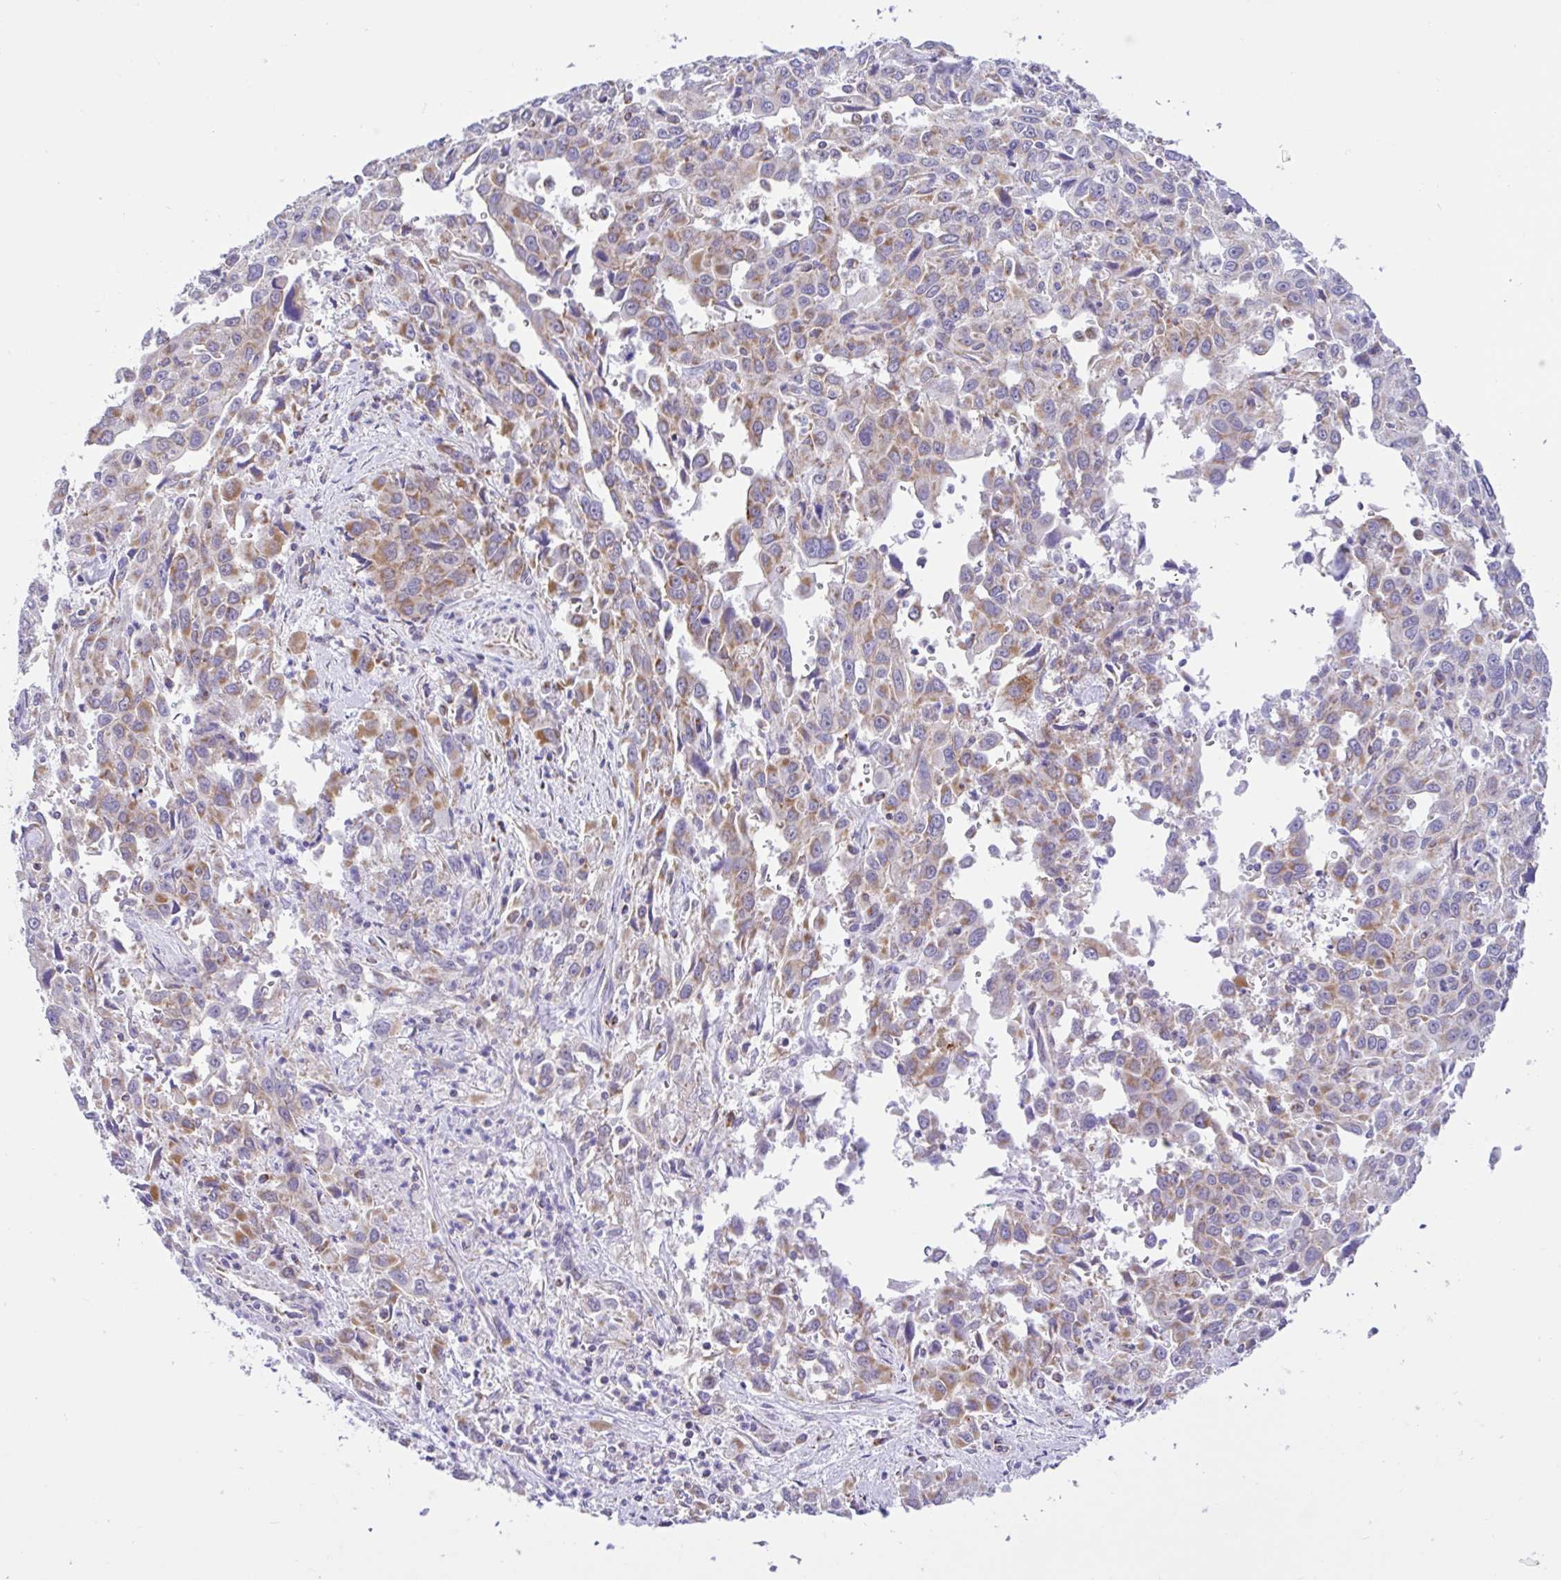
{"staining": {"intensity": "moderate", "quantity": ">75%", "location": "cytoplasmic/membranous"}, "tissue": "liver cancer", "cell_type": "Tumor cells", "image_type": "cancer", "snomed": [{"axis": "morphology", "description": "Carcinoma, Hepatocellular, NOS"}, {"axis": "topography", "description": "Liver"}], "caption": "Liver cancer (hepatocellular carcinoma) stained with DAB (3,3'-diaminobenzidine) immunohistochemistry (IHC) shows medium levels of moderate cytoplasmic/membranous staining in about >75% of tumor cells.", "gene": "NDUFS2", "patient": {"sex": "male", "age": 63}}